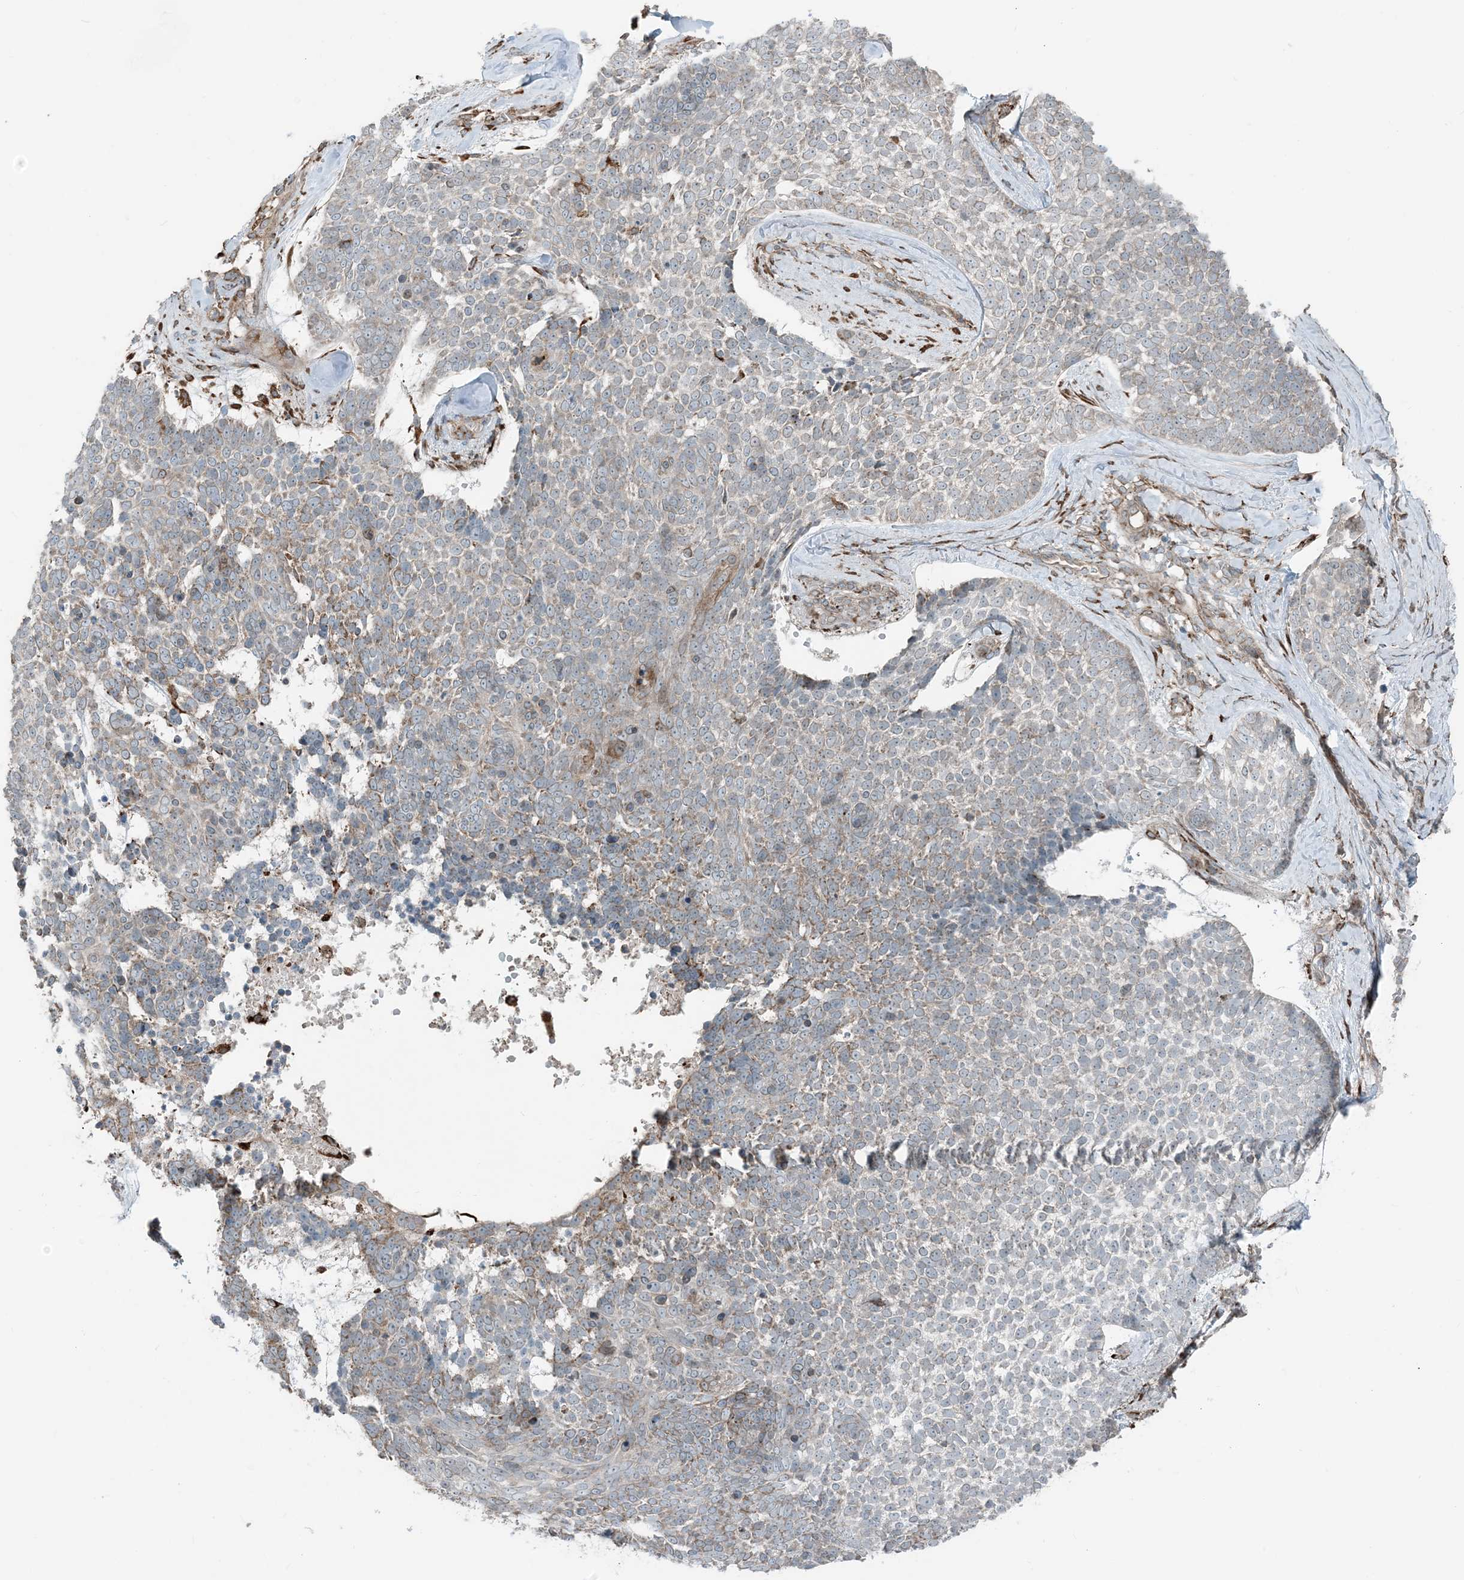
{"staining": {"intensity": "weak", "quantity": "<25%", "location": "cytoplasmic/membranous"}, "tissue": "skin cancer", "cell_type": "Tumor cells", "image_type": "cancer", "snomed": [{"axis": "morphology", "description": "Basal cell carcinoma"}, {"axis": "topography", "description": "Skin"}], "caption": "Immunohistochemical staining of skin cancer exhibits no significant expression in tumor cells.", "gene": "CERKL", "patient": {"sex": "female", "age": 81}}